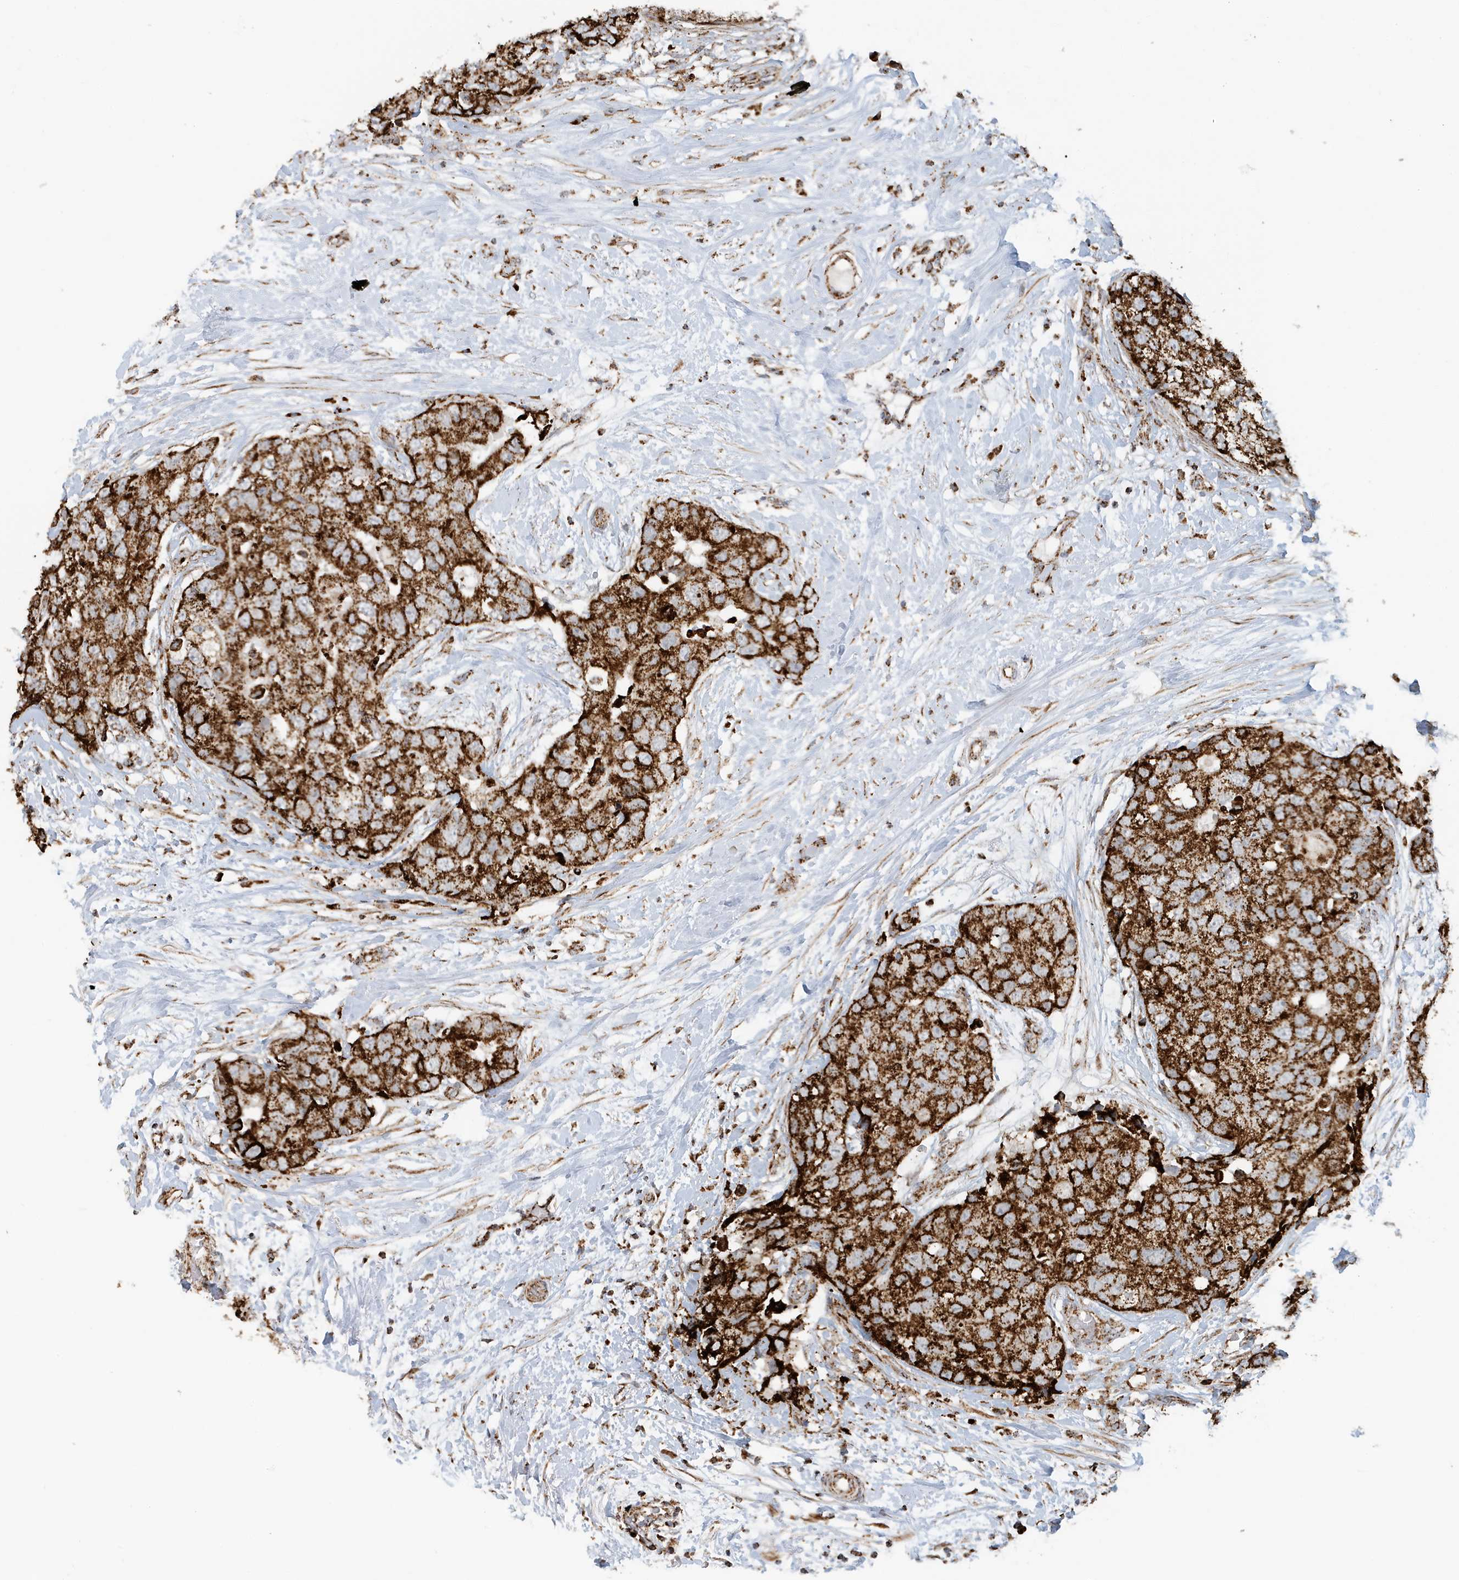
{"staining": {"intensity": "strong", "quantity": ">75%", "location": "cytoplasmic/membranous"}, "tissue": "breast cancer", "cell_type": "Tumor cells", "image_type": "cancer", "snomed": [{"axis": "morphology", "description": "Duct carcinoma"}, {"axis": "topography", "description": "Breast"}], "caption": "Immunohistochemical staining of human intraductal carcinoma (breast) reveals high levels of strong cytoplasmic/membranous staining in approximately >75% of tumor cells.", "gene": "MAN1A1", "patient": {"sex": "female", "age": 62}}